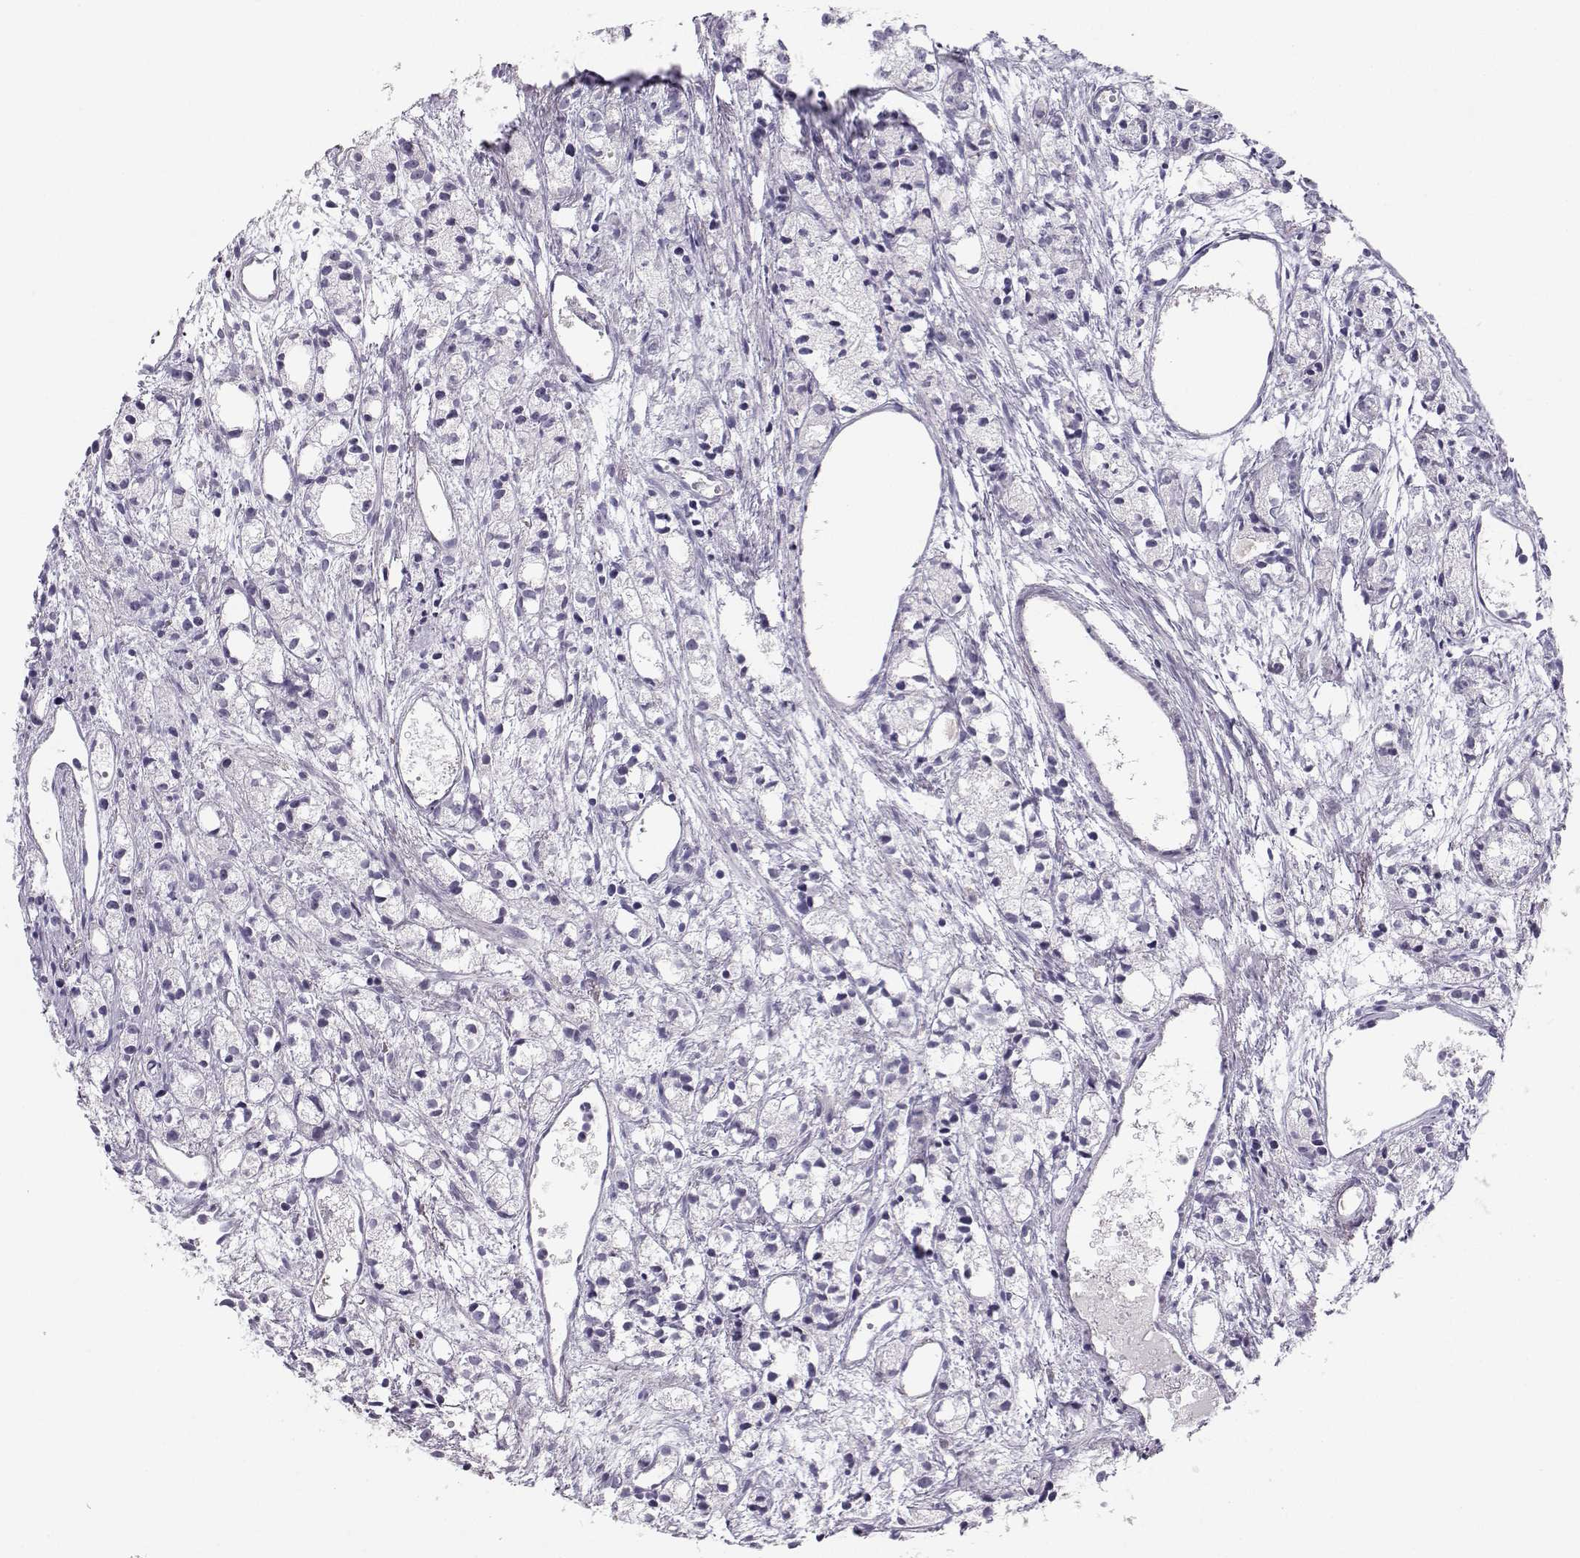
{"staining": {"intensity": "negative", "quantity": "none", "location": "none"}, "tissue": "prostate cancer", "cell_type": "Tumor cells", "image_type": "cancer", "snomed": [{"axis": "morphology", "description": "Adenocarcinoma, Medium grade"}, {"axis": "topography", "description": "Prostate"}], "caption": "High magnification brightfield microscopy of prostate cancer (medium-grade adenocarcinoma) stained with DAB (3,3'-diaminobenzidine) (brown) and counterstained with hematoxylin (blue): tumor cells show no significant staining.", "gene": "MROH7", "patient": {"sex": "male", "age": 74}}